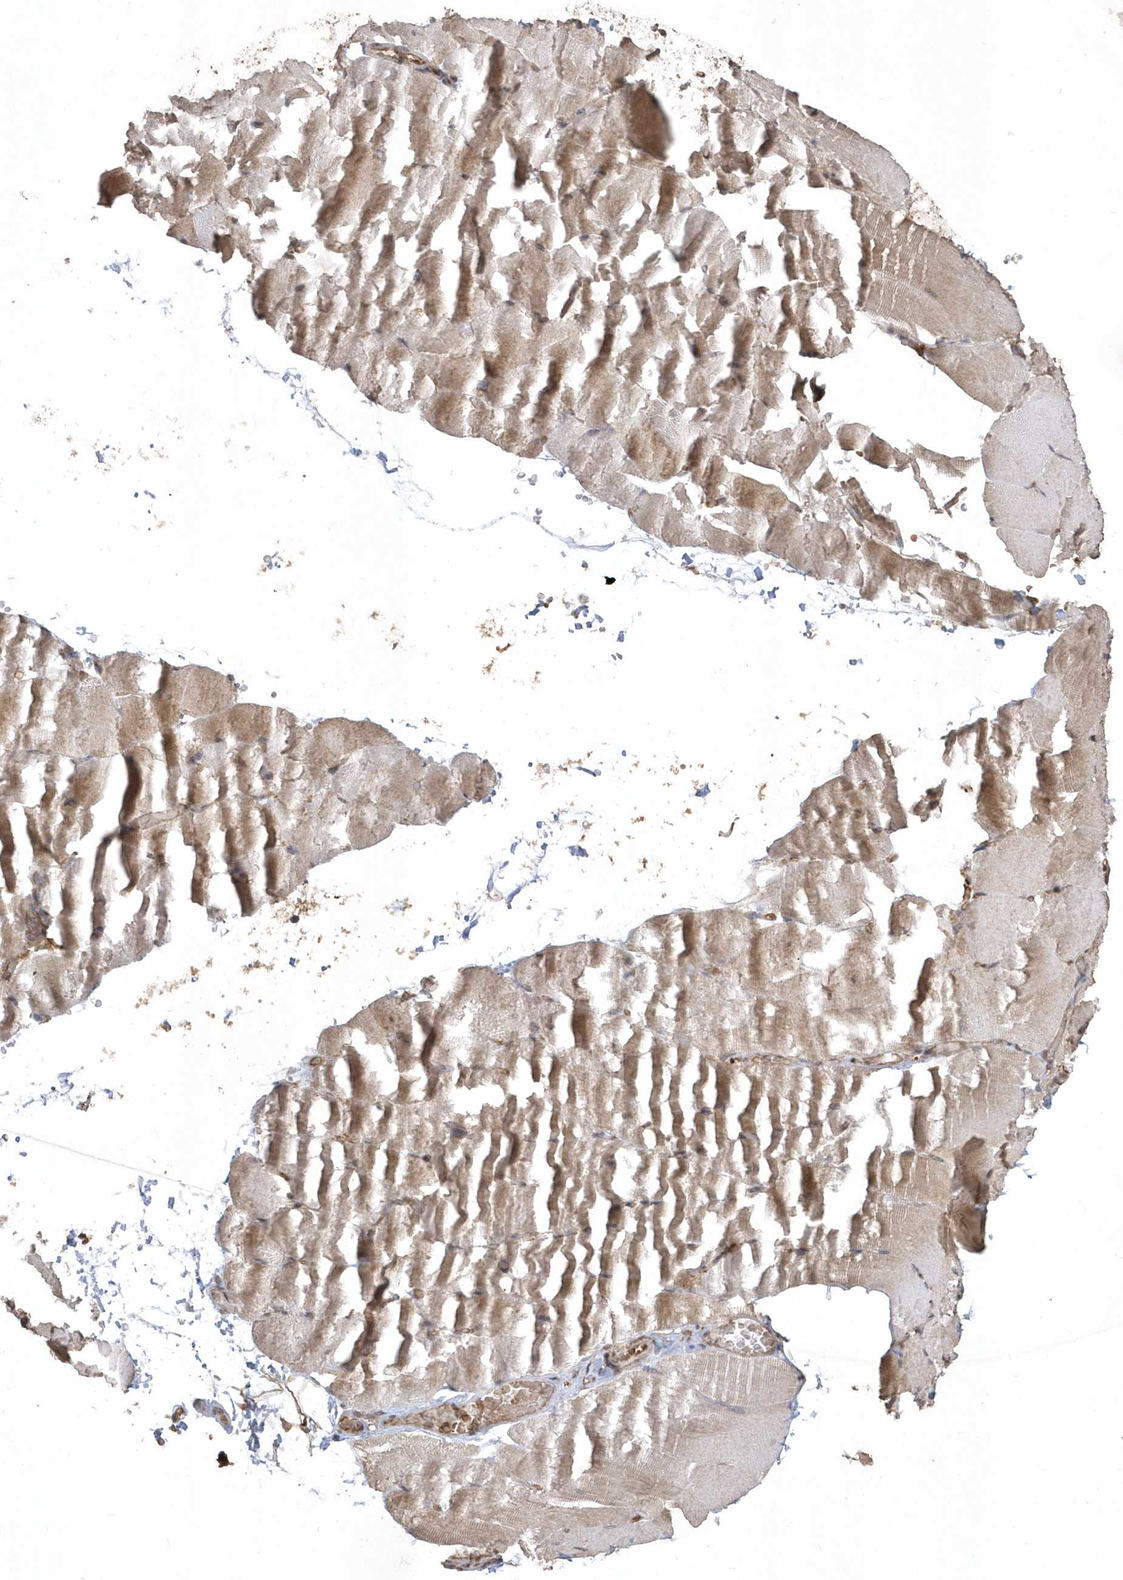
{"staining": {"intensity": "weak", "quantity": "25%-75%", "location": "cytoplasmic/membranous"}, "tissue": "skeletal muscle", "cell_type": "Myocytes", "image_type": "normal", "snomed": [{"axis": "morphology", "description": "Normal tissue, NOS"}, {"axis": "topography", "description": "Skeletal muscle"}, {"axis": "topography", "description": "Parathyroid gland"}], "caption": "A high-resolution histopathology image shows immunohistochemistry staining of unremarkable skeletal muscle, which exhibits weak cytoplasmic/membranous expression in approximately 25%-75% of myocytes. Immunohistochemistry stains the protein in brown and the nuclei are stained blue.", "gene": "HERPUD1", "patient": {"sex": "female", "age": 37}}